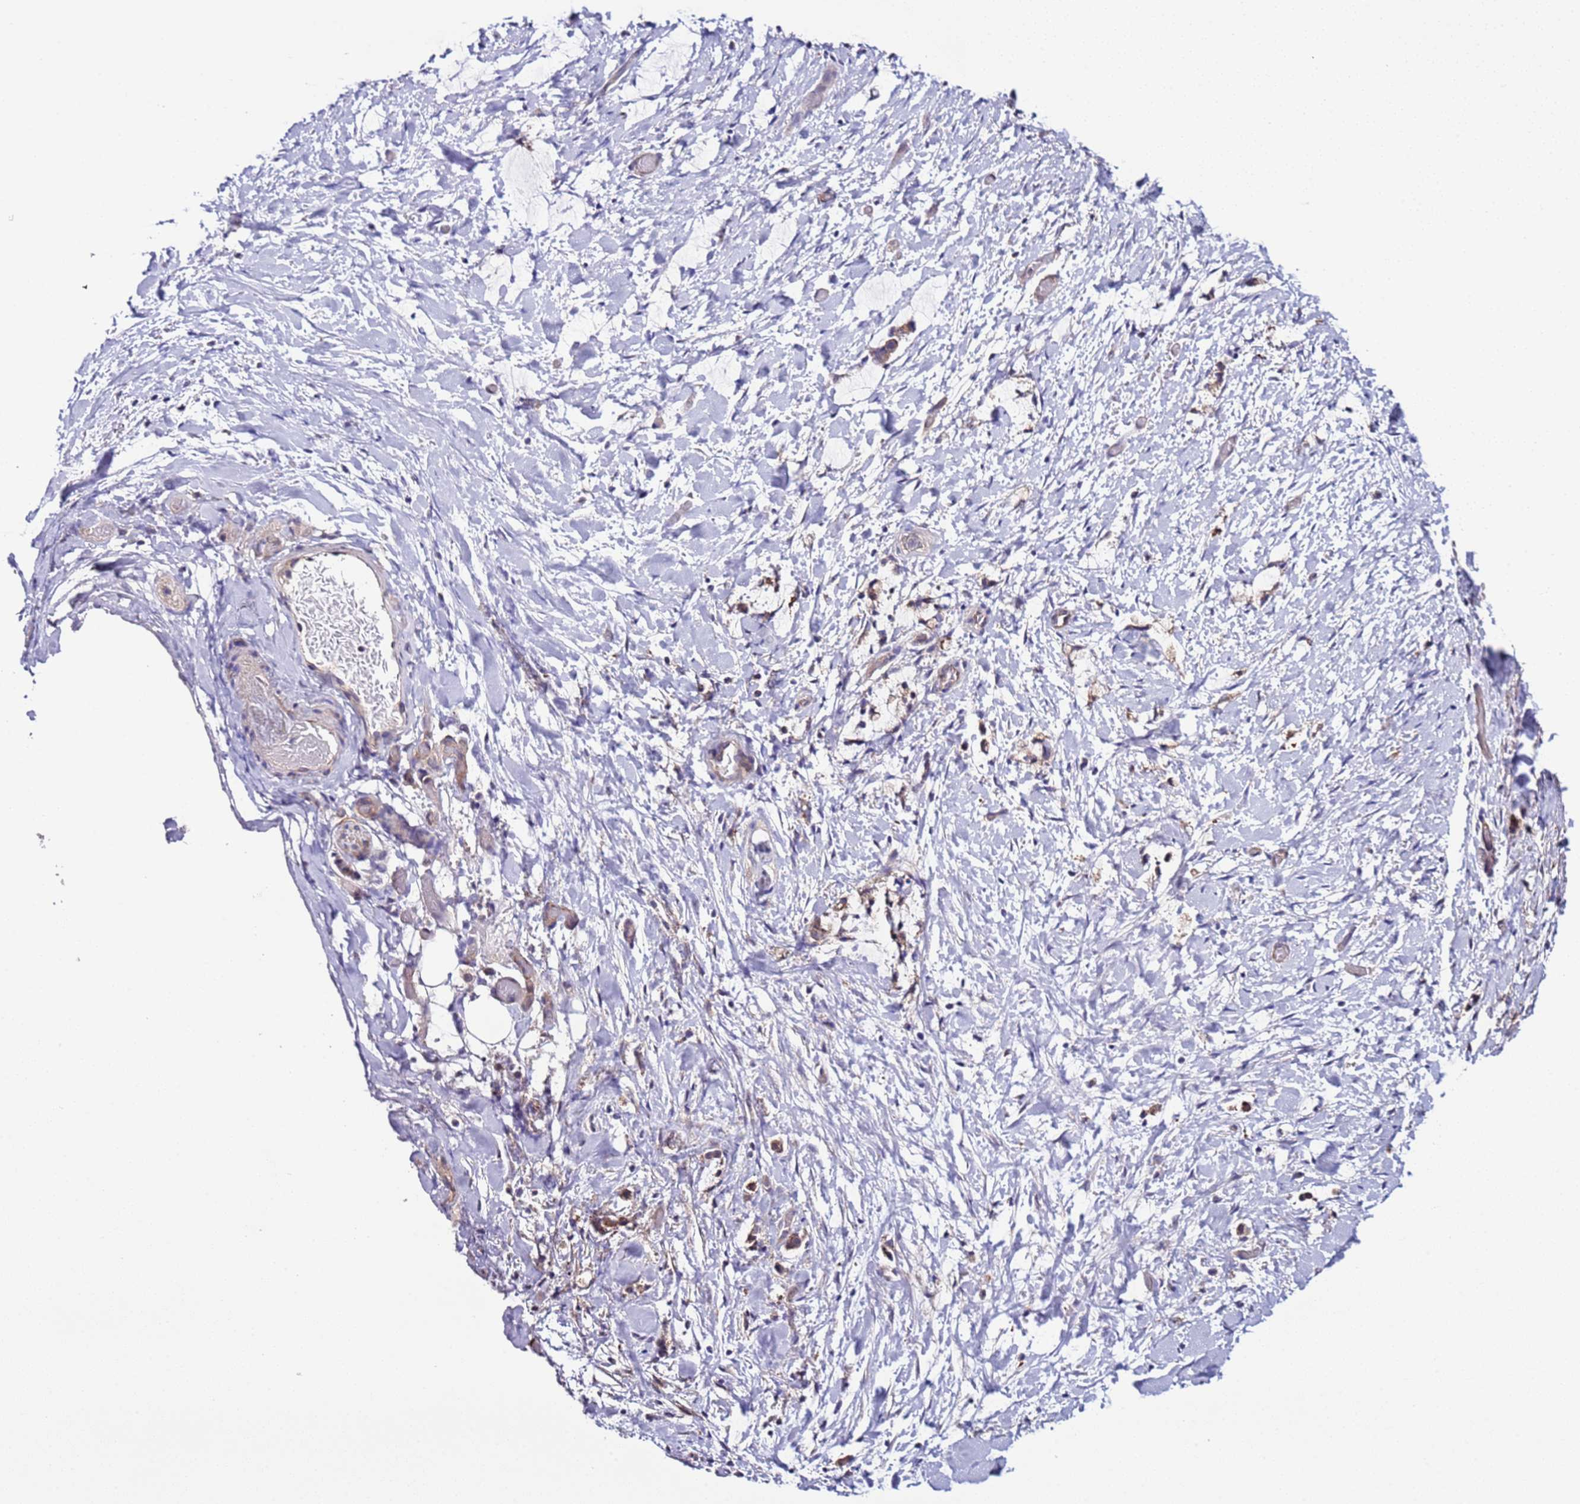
{"staining": {"intensity": "weak", "quantity": "25%-75%", "location": "cytoplasmic/membranous"}, "tissue": "smooth muscle", "cell_type": "Smooth muscle cells", "image_type": "normal", "snomed": [{"axis": "morphology", "description": "Normal tissue, NOS"}, {"axis": "morphology", "description": "Adenocarcinoma, NOS"}, {"axis": "topography", "description": "Colon"}, {"axis": "topography", "description": "Peripheral nerve tissue"}], "caption": "A brown stain shows weak cytoplasmic/membranous positivity of a protein in smooth muscle cells of normal human smooth muscle.", "gene": "SPCS1", "patient": {"sex": "male", "age": 14}}